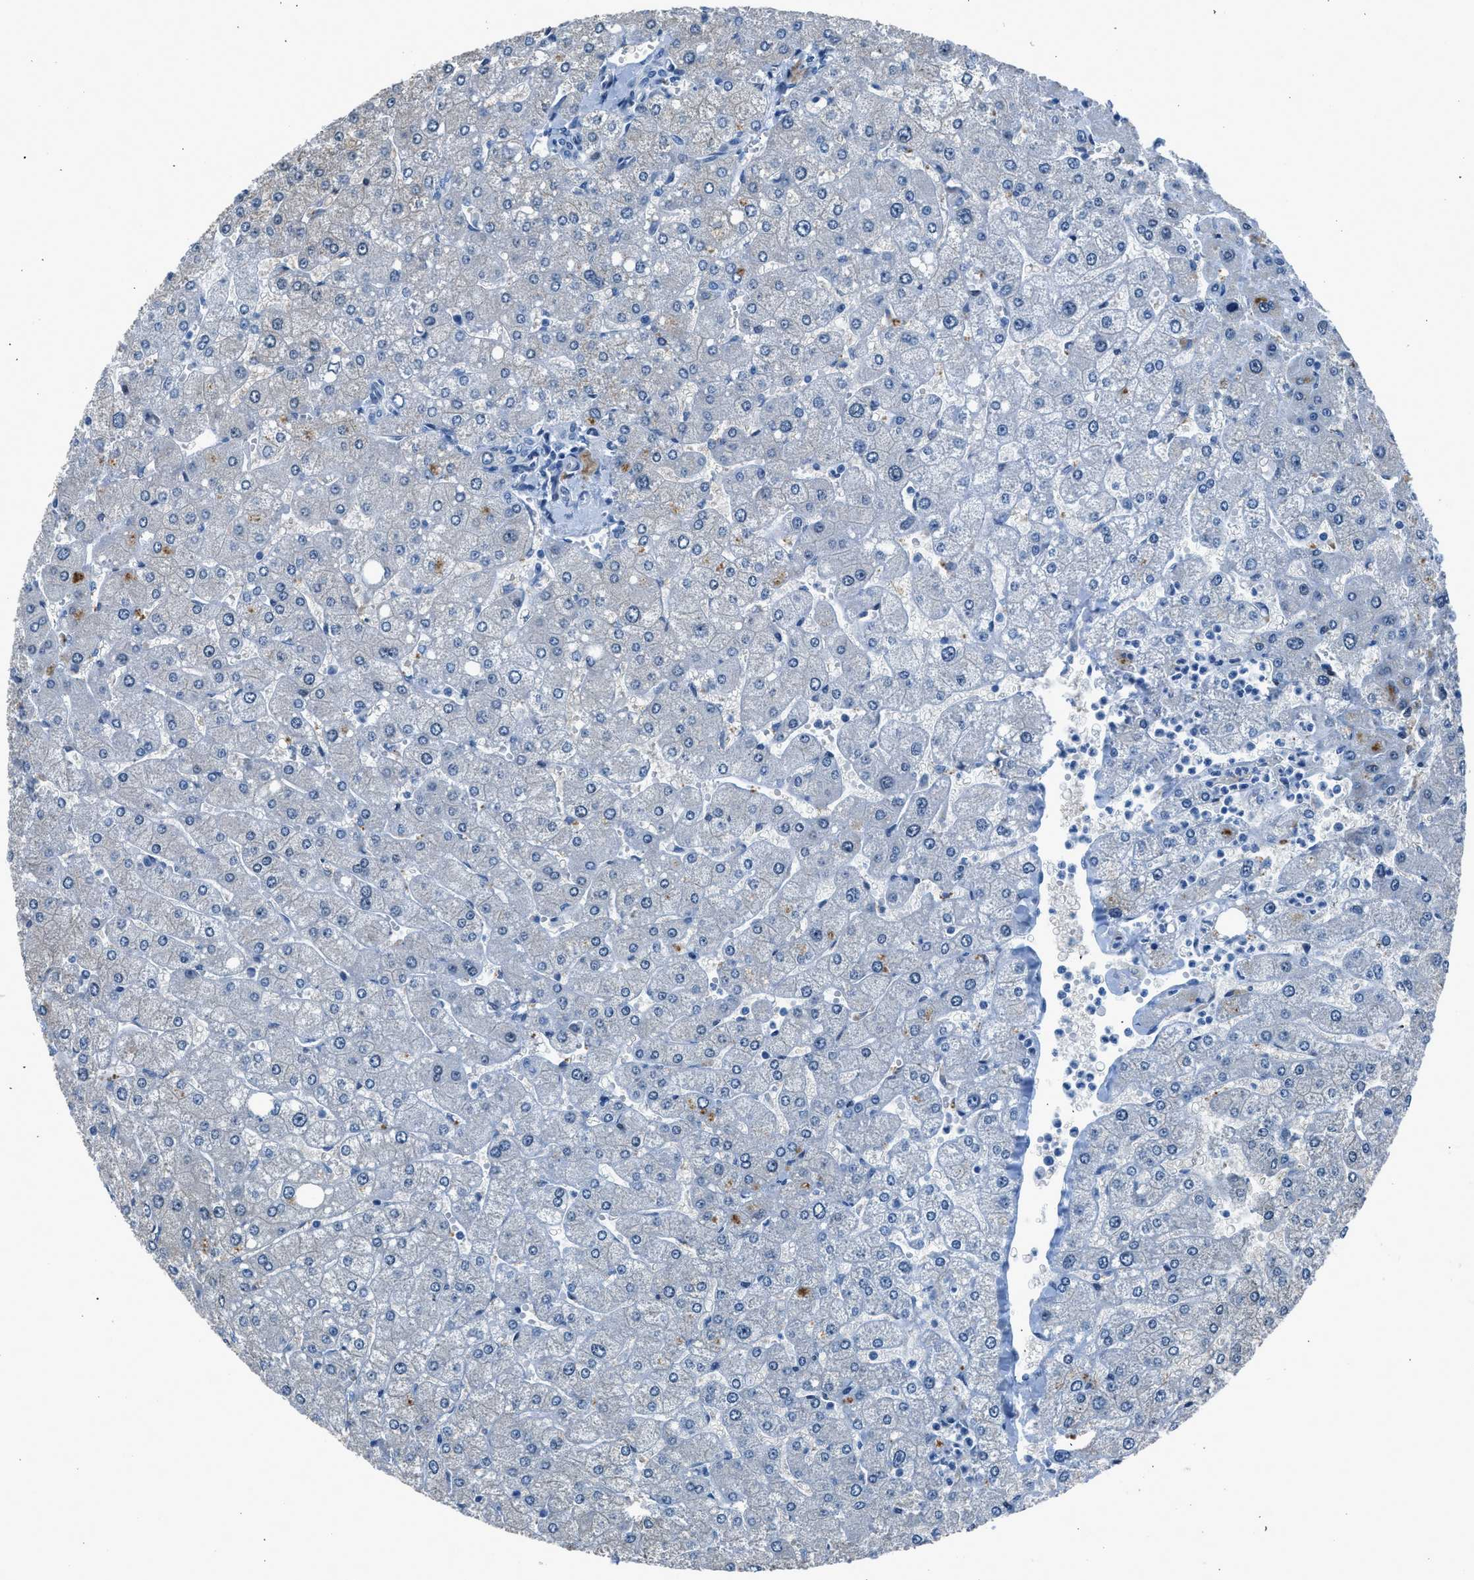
{"staining": {"intensity": "negative", "quantity": "none", "location": "none"}, "tissue": "liver", "cell_type": "Cholangiocytes", "image_type": "normal", "snomed": [{"axis": "morphology", "description": "Normal tissue, NOS"}, {"axis": "topography", "description": "Liver"}], "caption": "This is an IHC photomicrograph of normal human liver. There is no positivity in cholangiocytes.", "gene": "RNF41", "patient": {"sex": "male", "age": 55}}